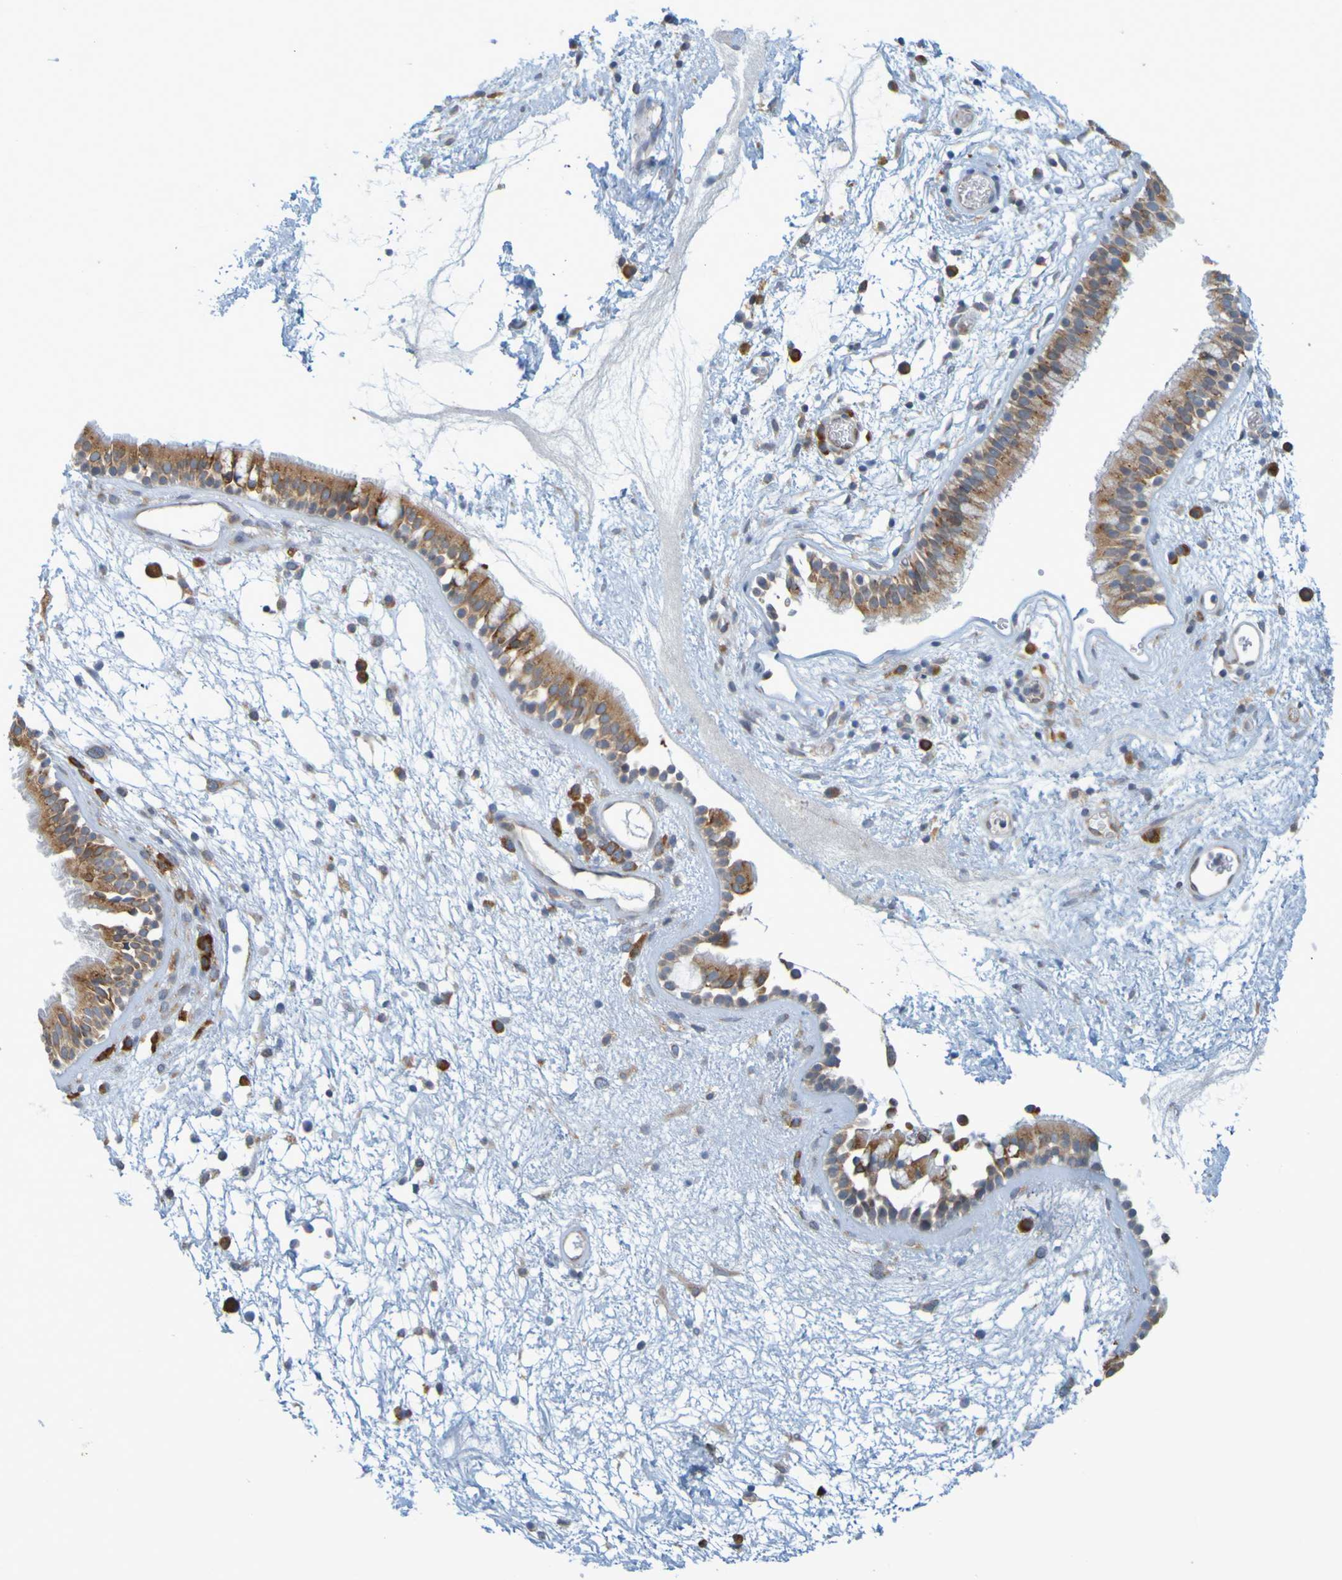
{"staining": {"intensity": "moderate", "quantity": ">75%", "location": "cytoplasmic/membranous"}, "tissue": "nasopharynx", "cell_type": "Respiratory epithelial cells", "image_type": "normal", "snomed": [{"axis": "morphology", "description": "Normal tissue, NOS"}, {"axis": "morphology", "description": "Inflammation, NOS"}, {"axis": "topography", "description": "Nasopharynx"}], "caption": "About >75% of respiratory epithelial cells in unremarkable human nasopharynx display moderate cytoplasmic/membranous protein expression as visualized by brown immunohistochemical staining.", "gene": "MOGS", "patient": {"sex": "male", "age": 48}}